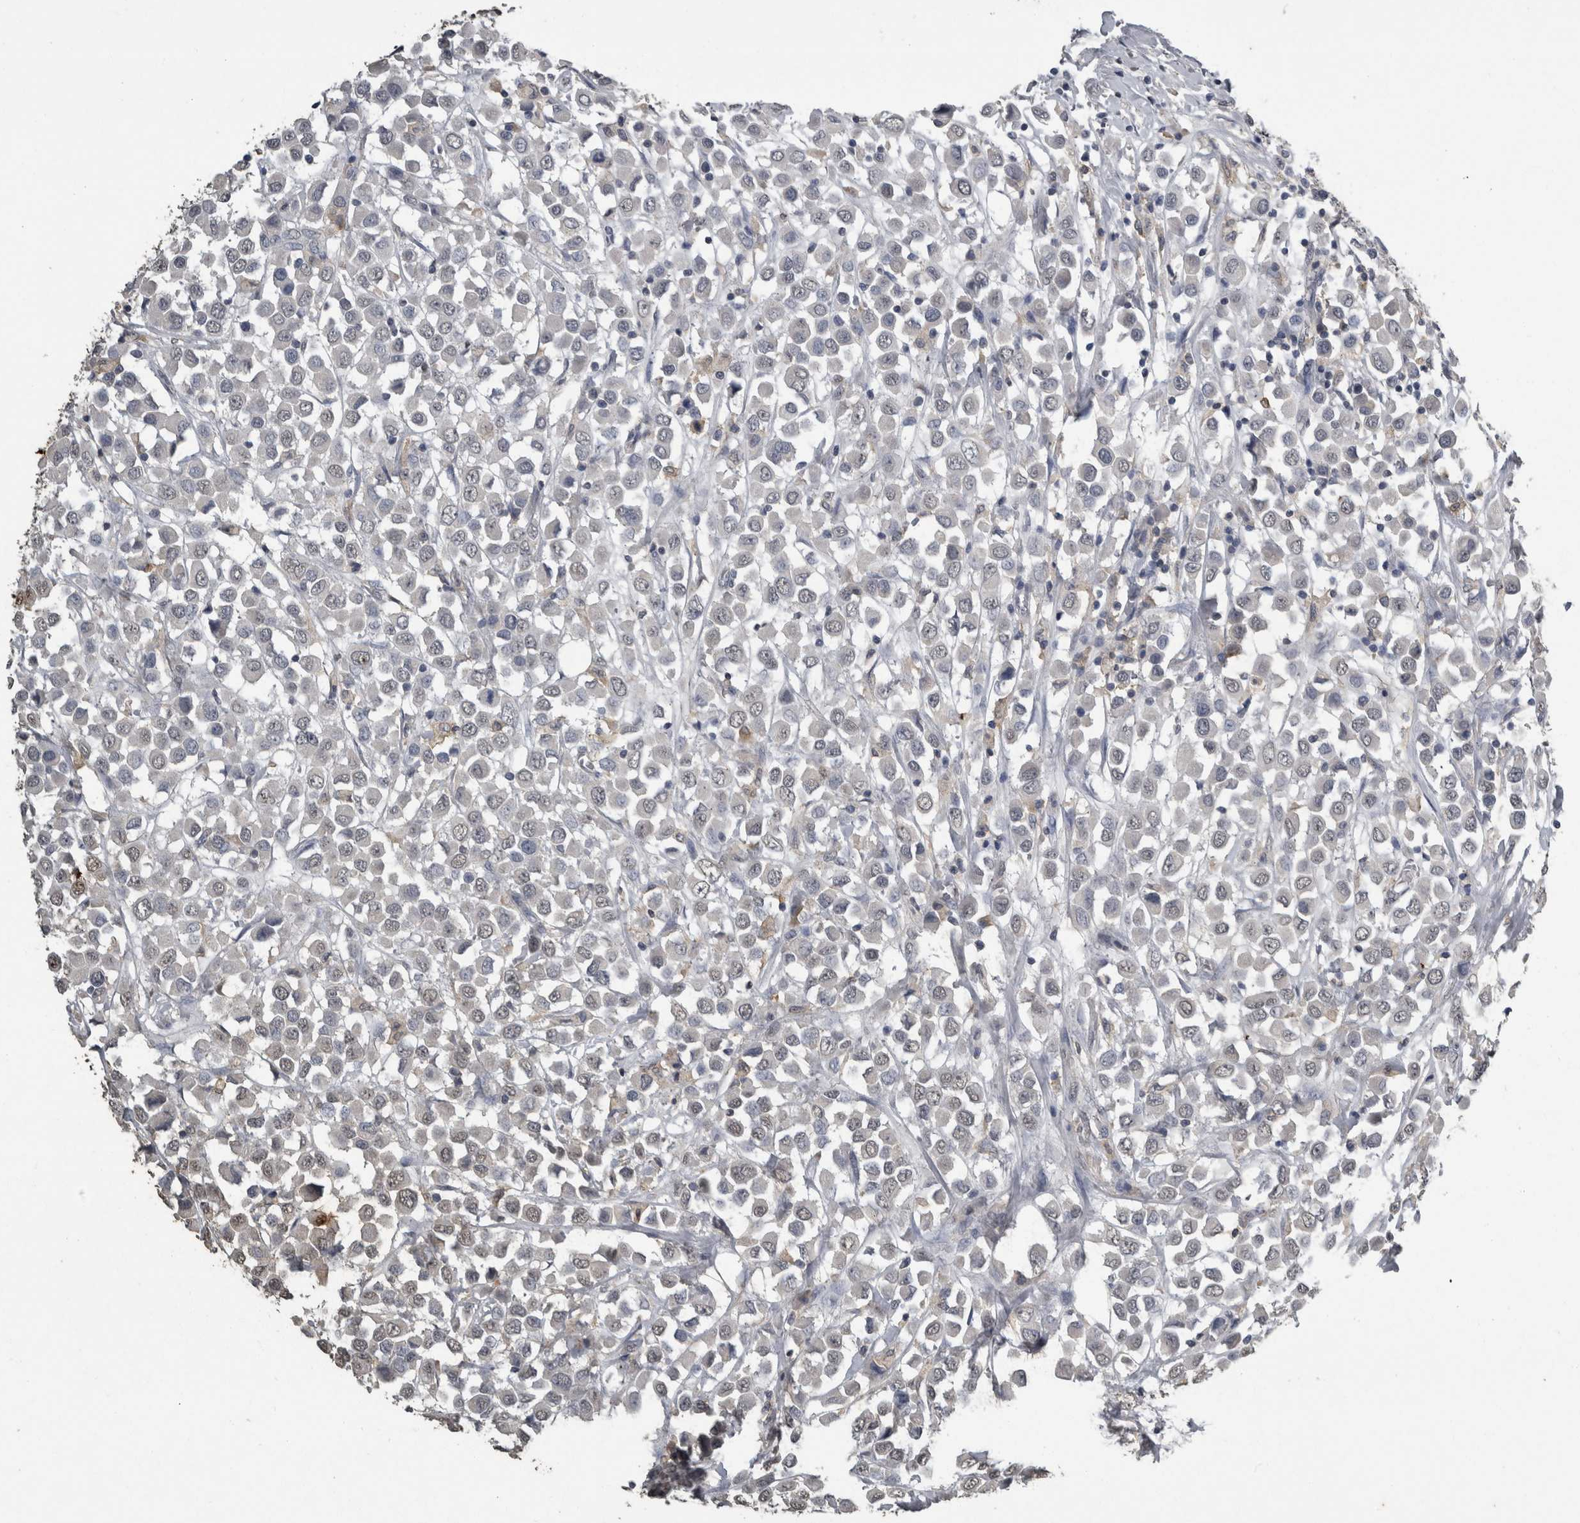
{"staining": {"intensity": "negative", "quantity": "none", "location": "none"}, "tissue": "breast cancer", "cell_type": "Tumor cells", "image_type": "cancer", "snomed": [{"axis": "morphology", "description": "Duct carcinoma"}, {"axis": "topography", "description": "Breast"}], "caption": "An immunohistochemistry (IHC) histopathology image of breast cancer (intraductal carcinoma) is shown. There is no staining in tumor cells of breast cancer (intraductal carcinoma).", "gene": "PIK3AP1", "patient": {"sex": "female", "age": 61}}